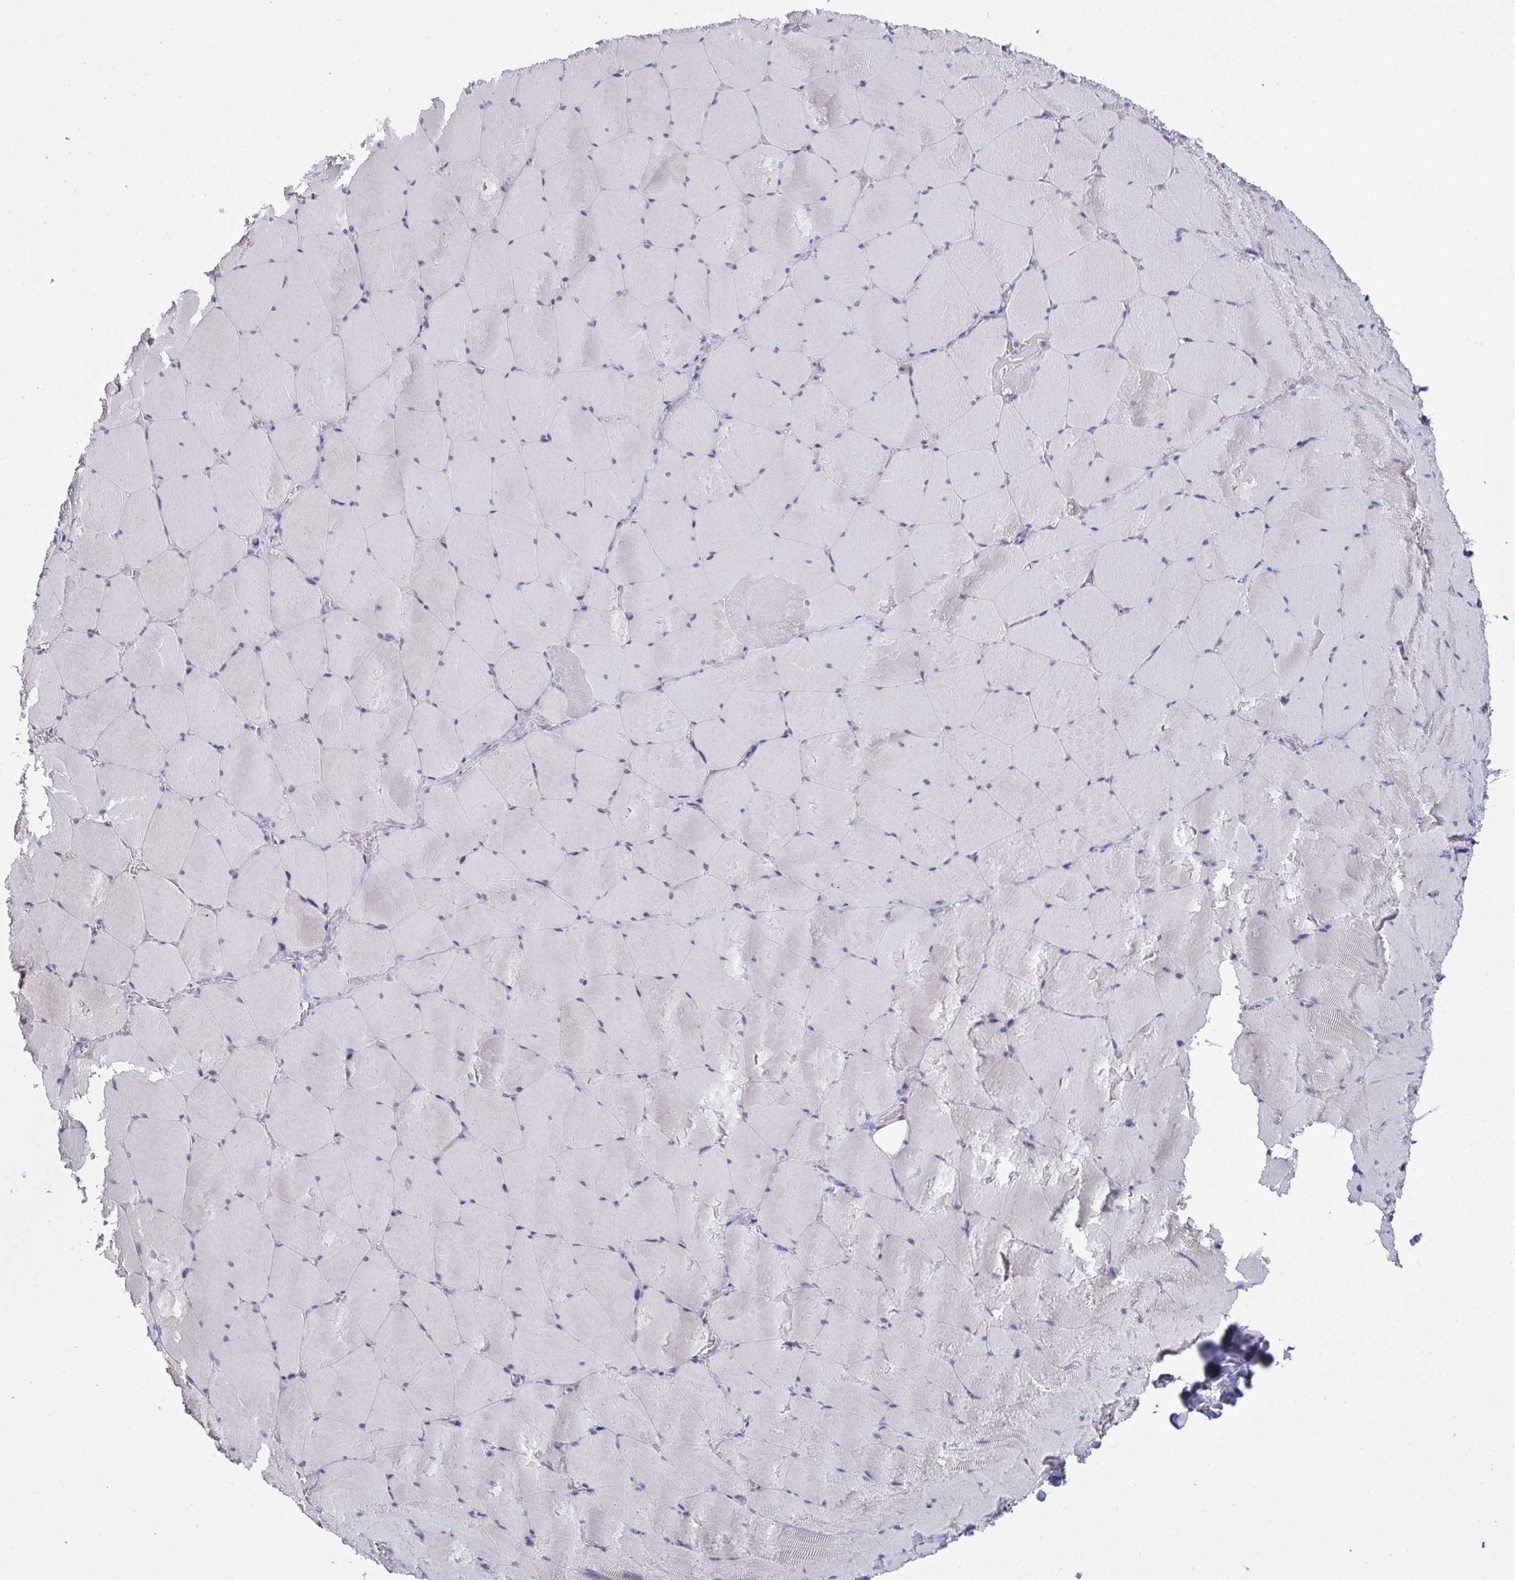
{"staining": {"intensity": "negative", "quantity": "none", "location": "none"}, "tissue": "skeletal muscle", "cell_type": "Myocytes", "image_type": "normal", "snomed": [{"axis": "morphology", "description": "Normal tissue, NOS"}, {"axis": "topography", "description": "Skeletal muscle"}, {"axis": "topography", "description": "Head-Neck"}], "caption": "Image shows no protein staining in myocytes of normal skeletal muscle.", "gene": "ZNF784", "patient": {"sex": "male", "age": 66}}